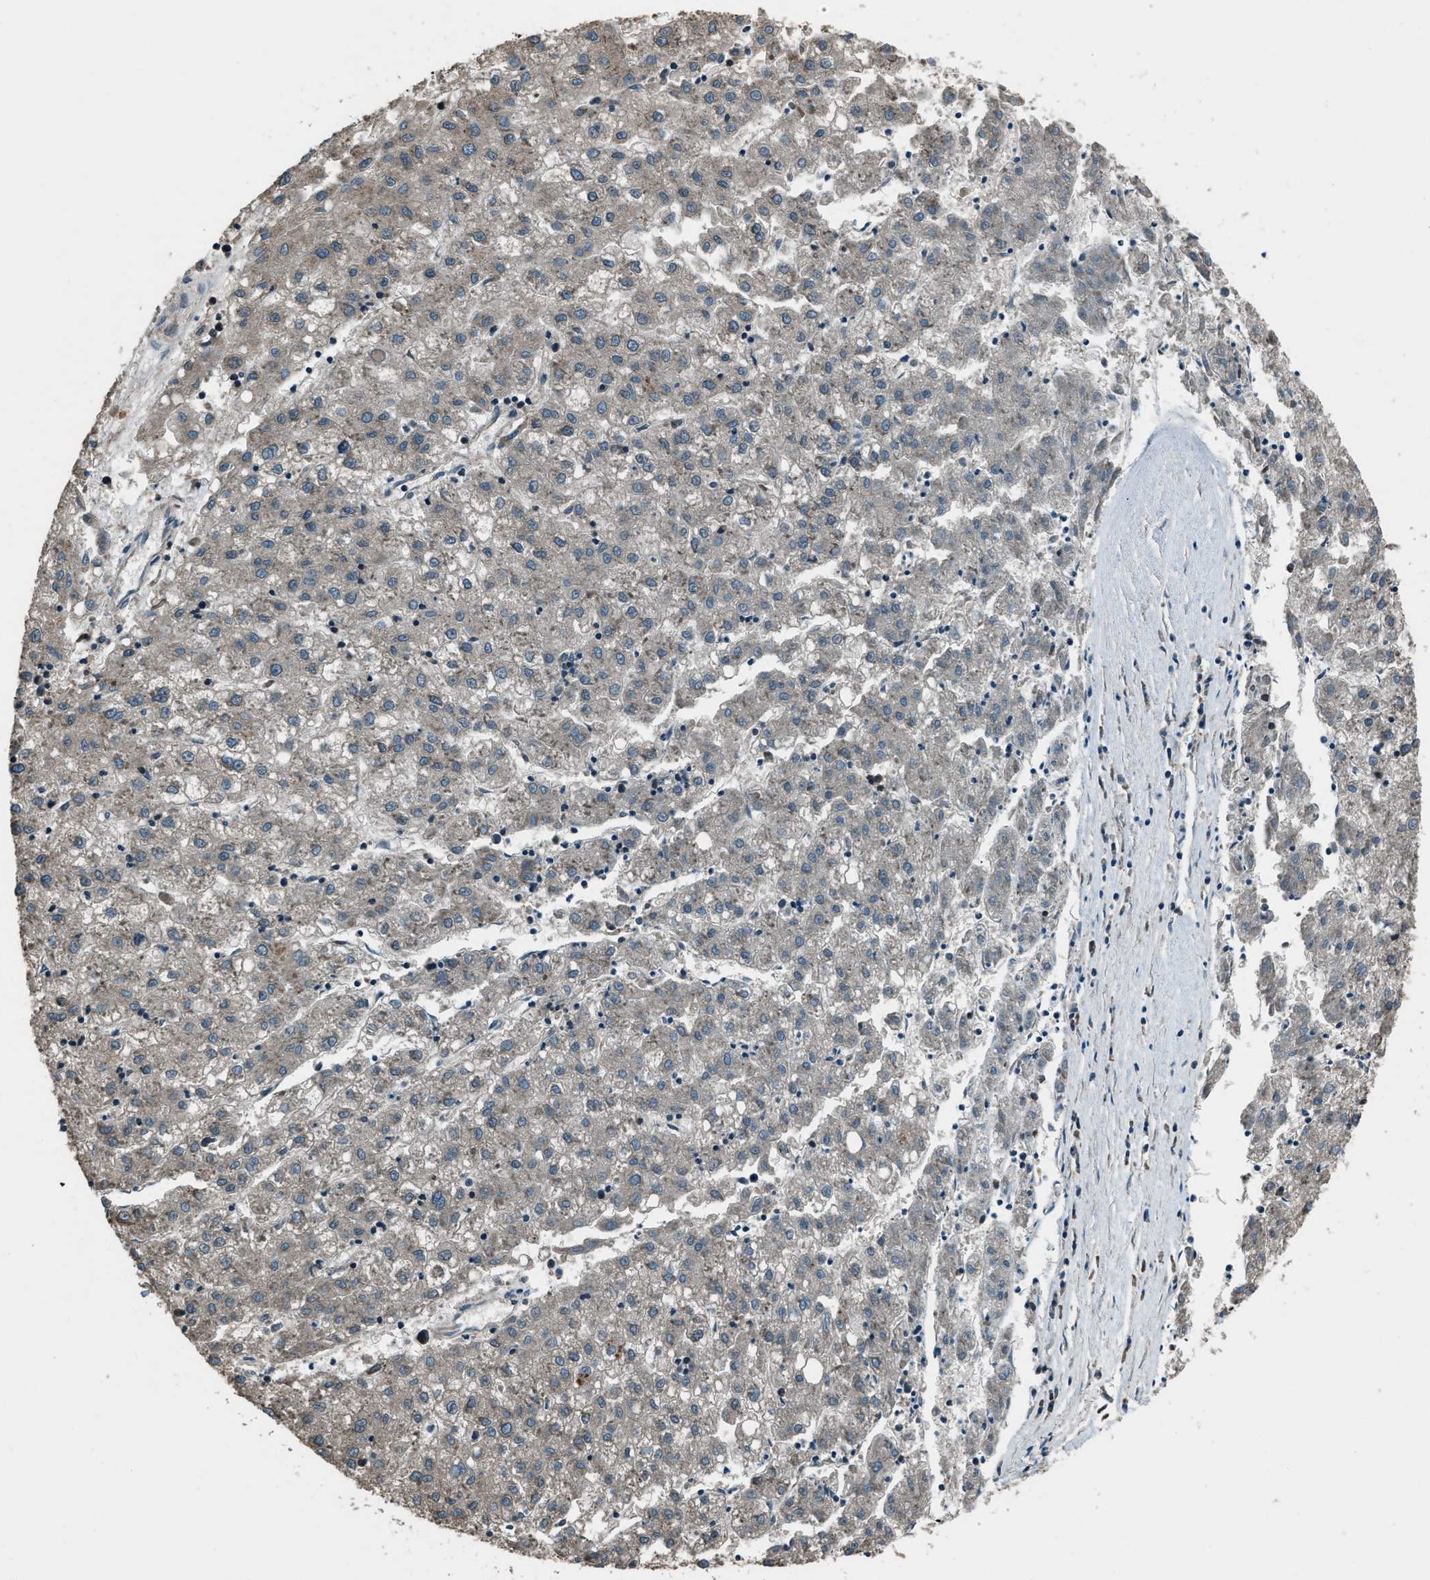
{"staining": {"intensity": "weak", "quantity": "<25%", "location": "cytoplasmic/membranous"}, "tissue": "liver cancer", "cell_type": "Tumor cells", "image_type": "cancer", "snomed": [{"axis": "morphology", "description": "Carcinoma, Hepatocellular, NOS"}, {"axis": "topography", "description": "Liver"}], "caption": "There is no significant expression in tumor cells of liver cancer (hepatocellular carcinoma).", "gene": "TRIM4", "patient": {"sex": "male", "age": 72}}